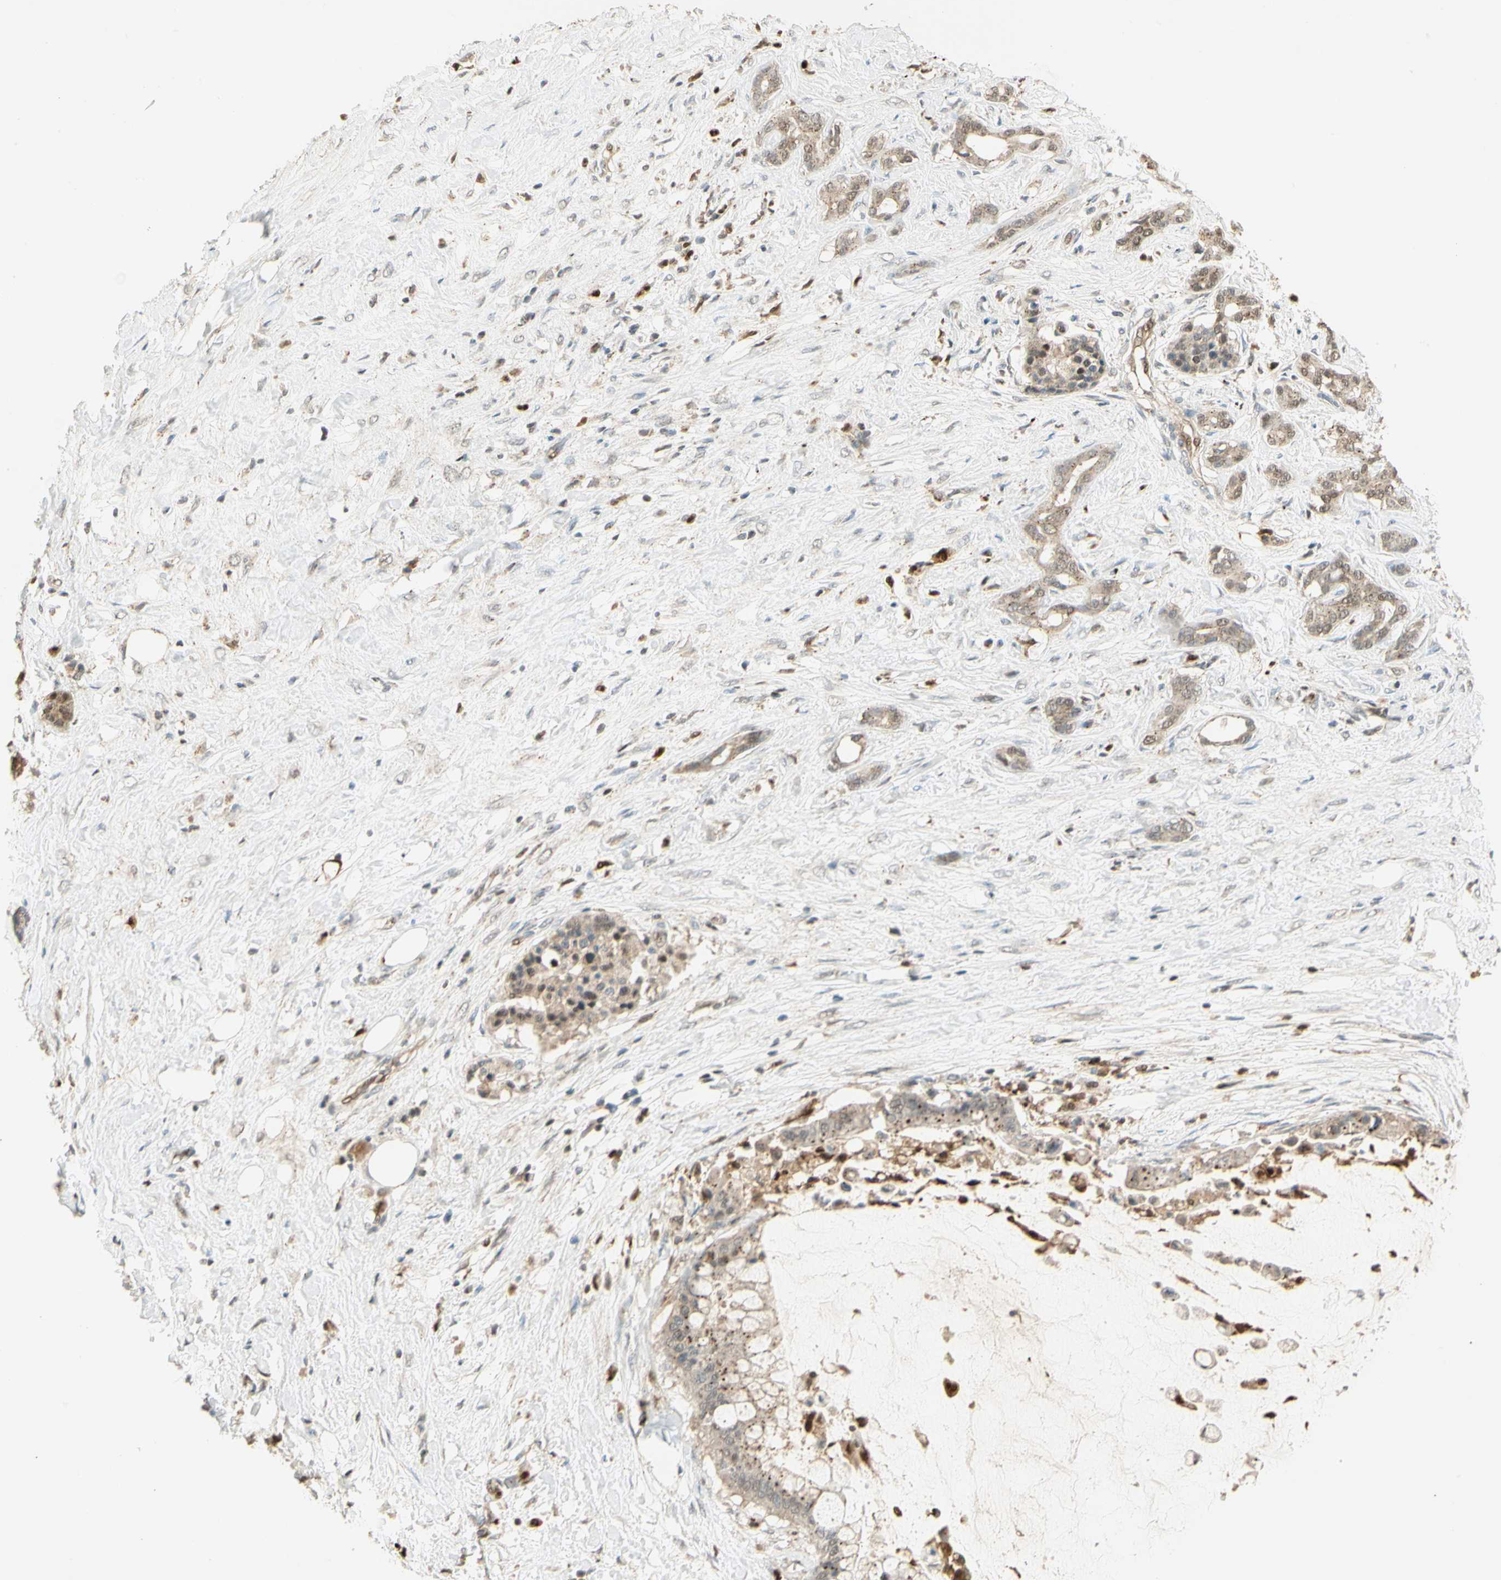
{"staining": {"intensity": "weak", "quantity": "25%-75%", "location": "cytoplasmic/membranous"}, "tissue": "pancreatic cancer", "cell_type": "Tumor cells", "image_type": "cancer", "snomed": [{"axis": "morphology", "description": "Adenocarcinoma, NOS"}, {"axis": "topography", "description": "Pancreas"}], "caption": "Pancreatic adenocarcinoma stained with a protein marker displays weak staining in tumor cells.", "gene": "LTA4H", "patient": {"sex": "male", "age": 41}}